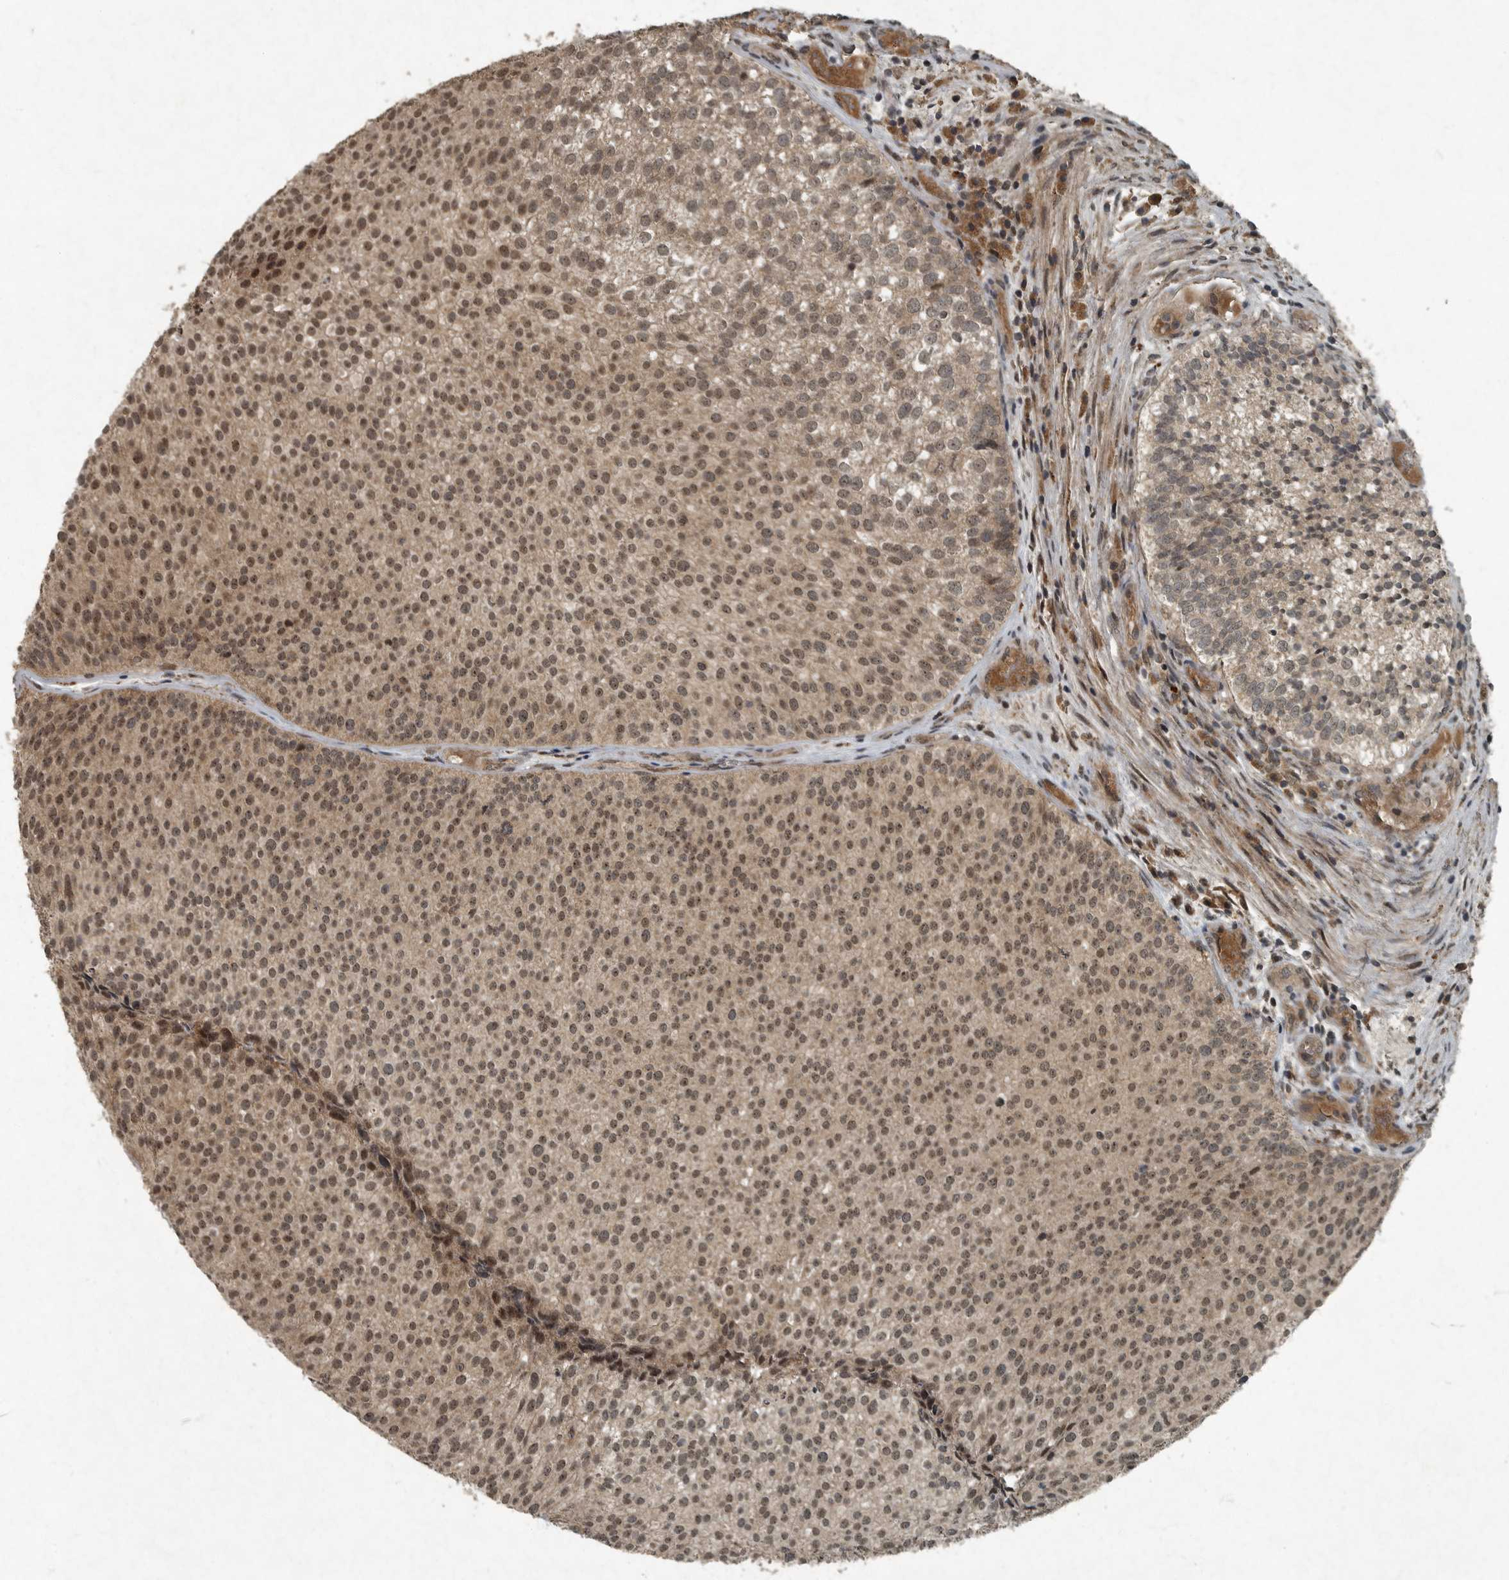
{"staining": {"intensity": "moderate", "quantity": ">75%", "location": "nuclear"}, "tissue": "urothelial cancer", "cell_type": "Tumor cells", "image_type": "cancer", "snomed": [{"axis": "morphology", "description": "Urothelial carcinoma, Low grade"}, {"axis": "topography", "description": "Urinary bladder"}], "caption": "Immunohistochemical staining of human urothelial carcinoma (low-grade) shows medium levels of moderate nuclear protein staining in about >75% of tumor cells. The staining was performed using DAB (3,3'-diaminobenzidine), with brown indicating positive protein expression. Nuclei are stained blue with hematoxylin.", "gene": "FOXO1", "patient": {"sex": "male", "age": 86}}